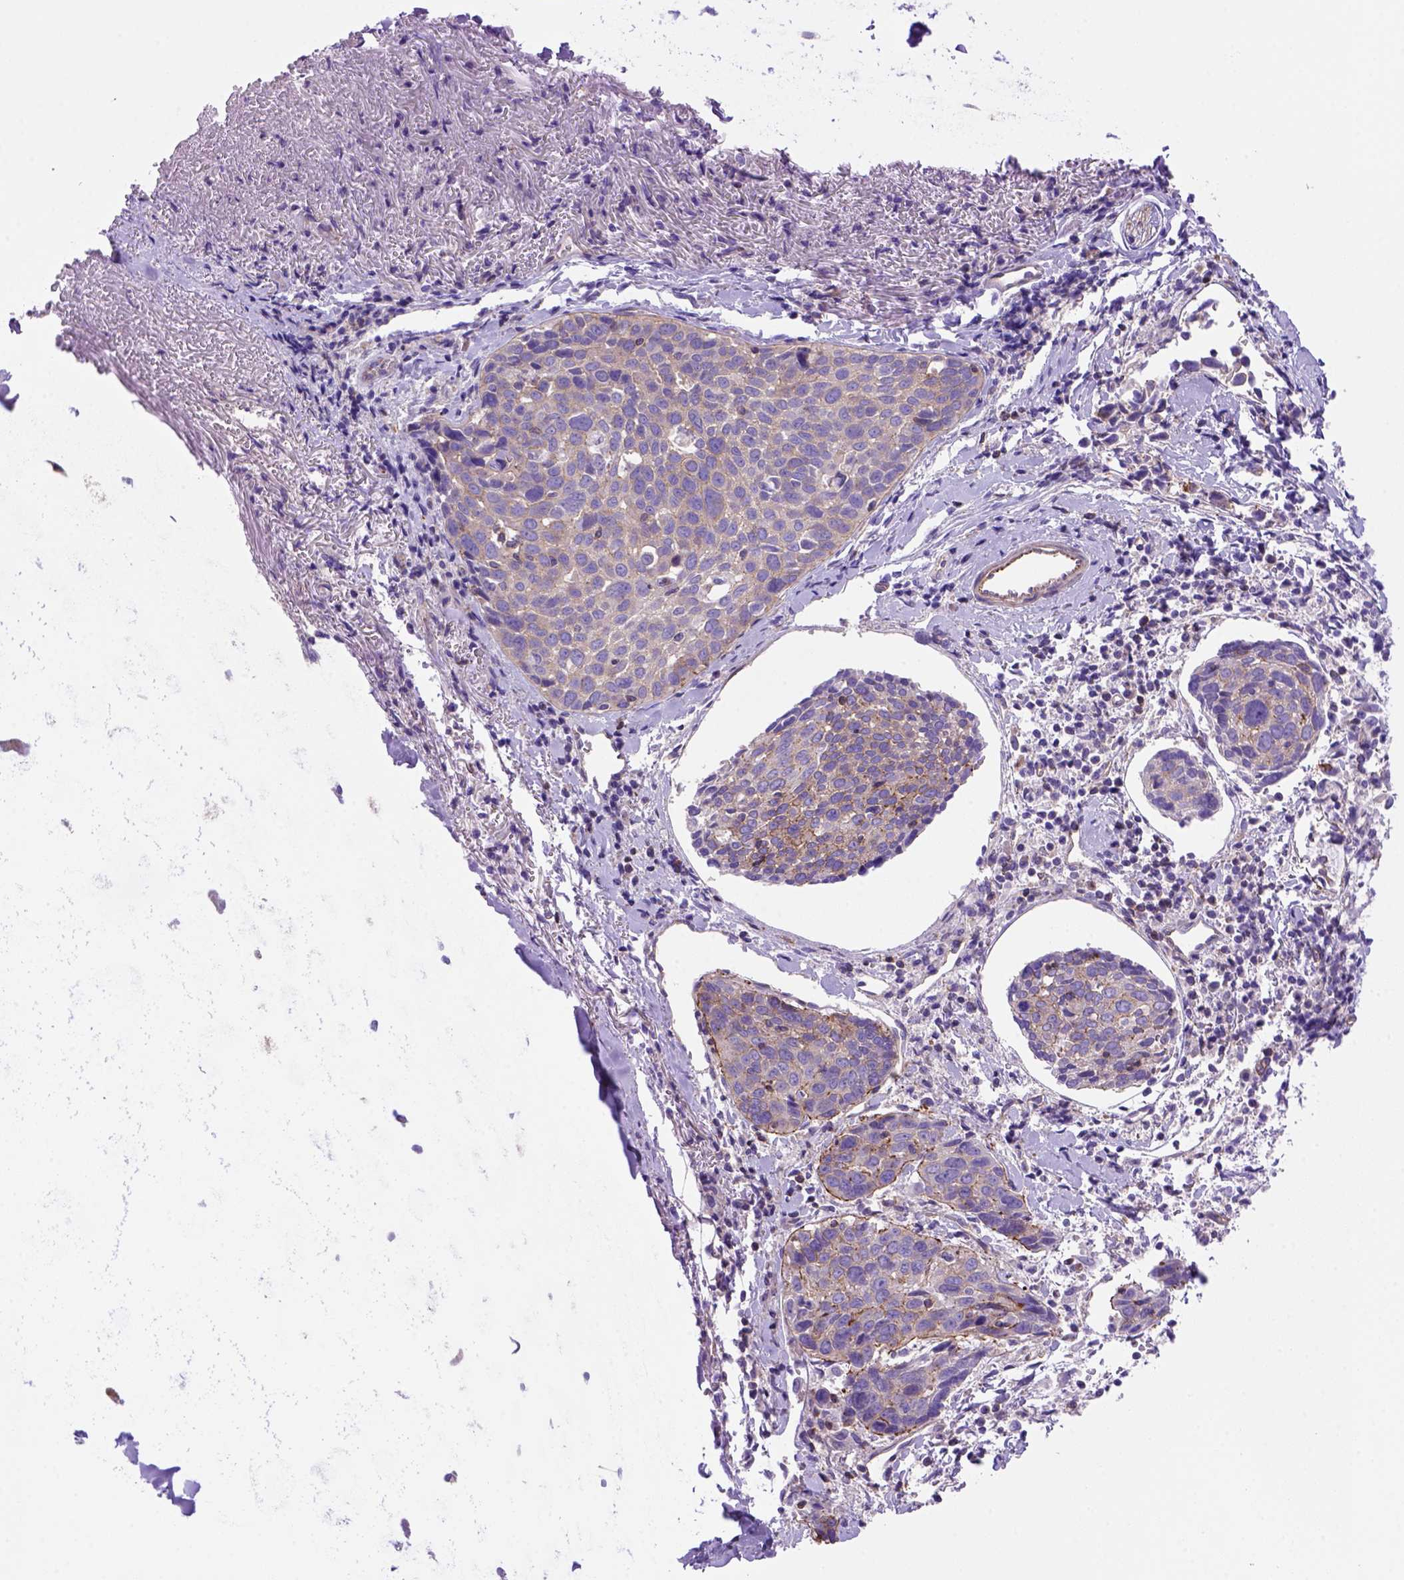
{"staining": {"intensity": "moderate", "quantity": ">75%", "location": "cytoplasmic/membranous"}, "tissue": "lung cancer", "cell_type": "Tumor cells", "image_type": "cancer", "snomed": [{"axis": "morphology", "description": "Squamous cell carcinoma, NOS"}, {"axis": "topography", "description": "Lung"}], "caption": "Tumor cells demonstrate medium levels of moderate cytoplasmic/membranous staining in about >75% of cells in human lung cancer.", "gene": "PEX12", "patient": {"sex": "male", "age": 57}}